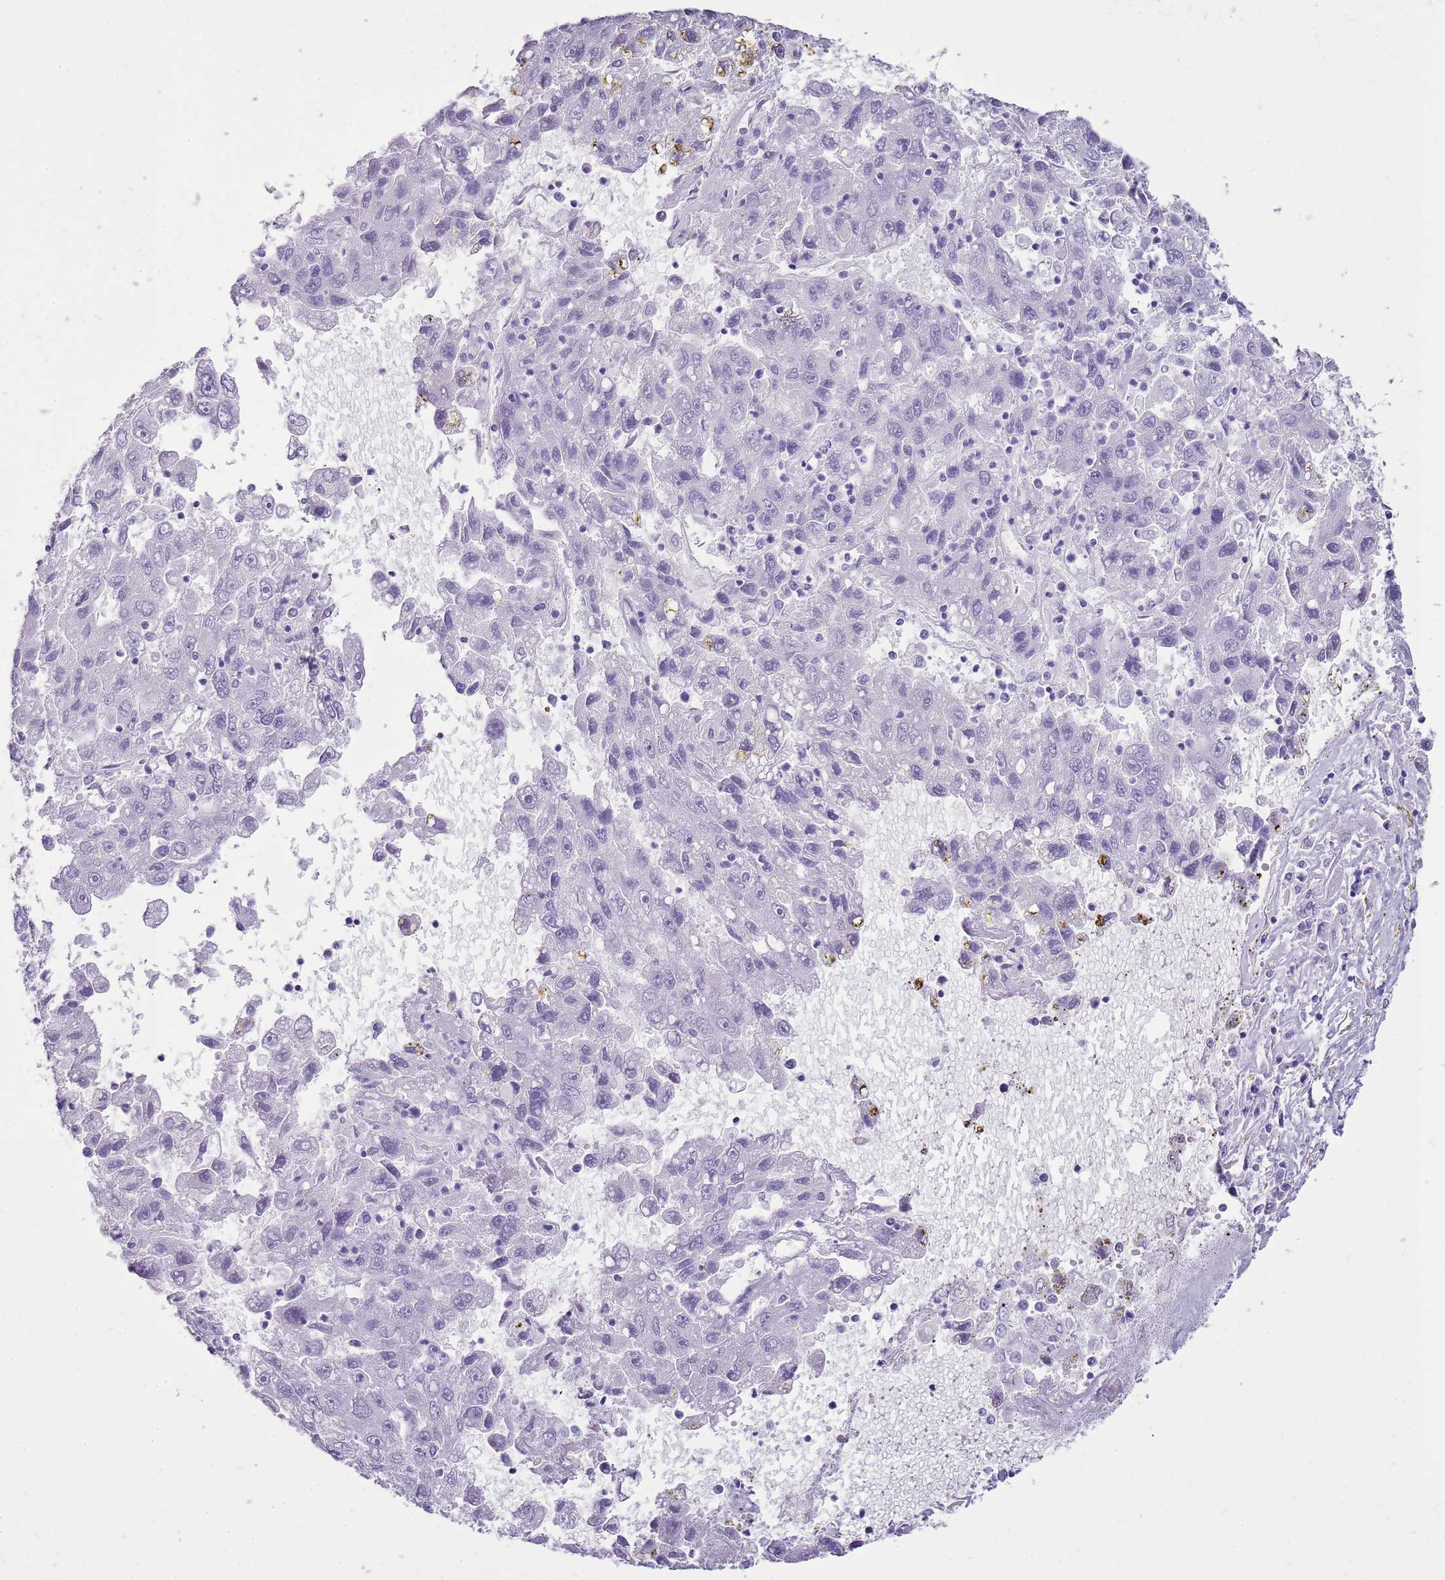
{"staining": {"intensity": "negative", "quantity": "none", "location": "none"}, "tissue": "liver cancer", "cell_type": "Tumor cells", "image_type": "cancer", "snomed": [{"axis": "morphology", "description": "Carcinoma, Hepatocellular, NOS"}, {"axis": "topography", "description": "Liver"}], "caption": "There is no significant staining in tumor cells of liver cancer (hepatocellular carcinoma).", "gene": "CA8", "patient": {"sex": "male", "age": 49}}